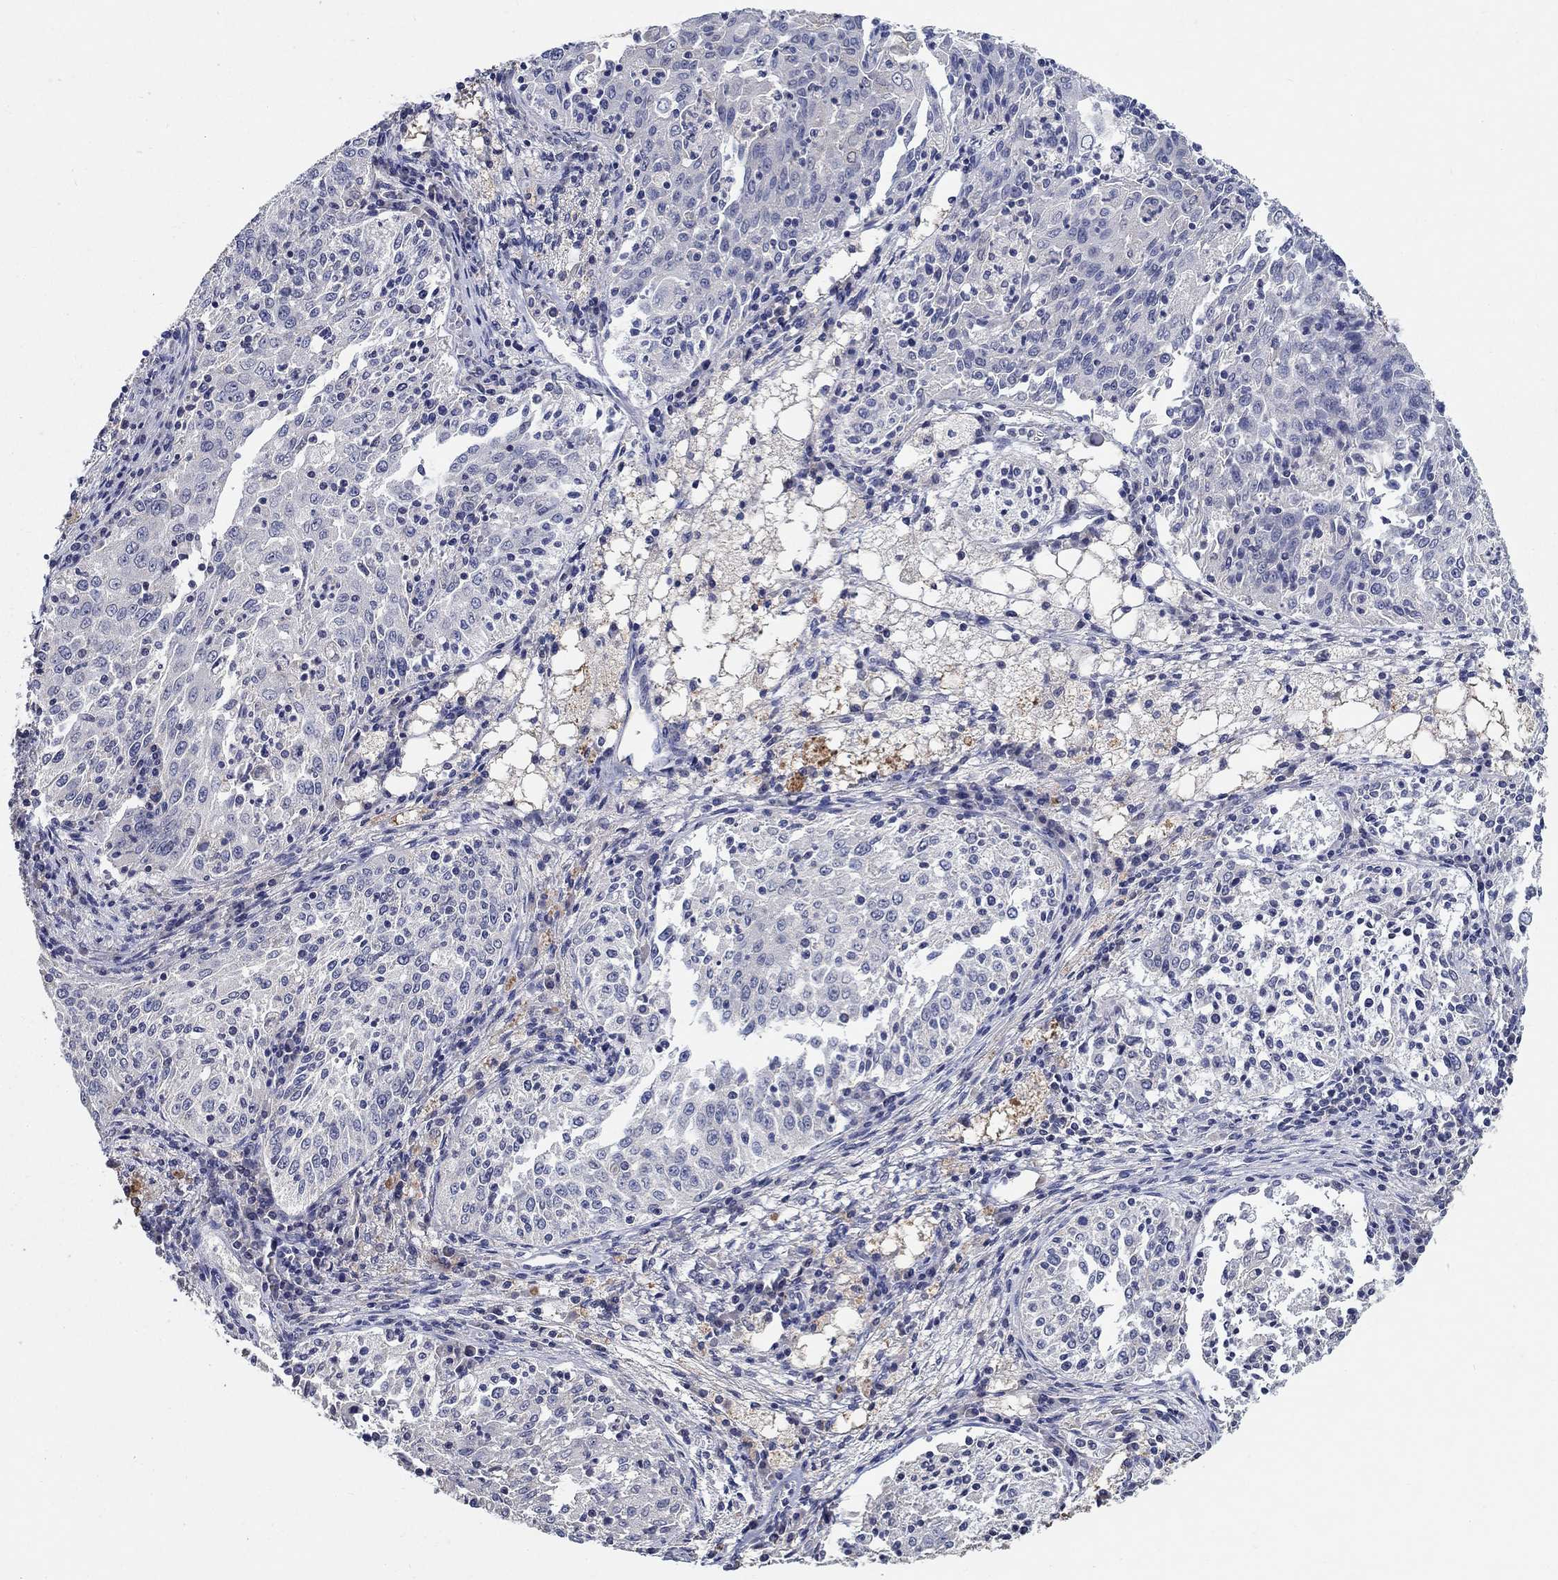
{"staining": {"intensity": "negative", "quantity": "none", "location": "none"}, "tissue": "cervical cancer", "cell_type": "Tumor cells", "image_type": "cancer", "snomed": [{"axis": "morphology", "description": "Squamous cell carcinoma, NOS"}, {"axis": "topography", "description": "Cervix"}], "caption": "The histopathology image reveals no staining of tumor cells in cervical cancer (squamous cell carcinoma).", "gene": "PROZ", "patient": {"sex": "female", "age": 41}}